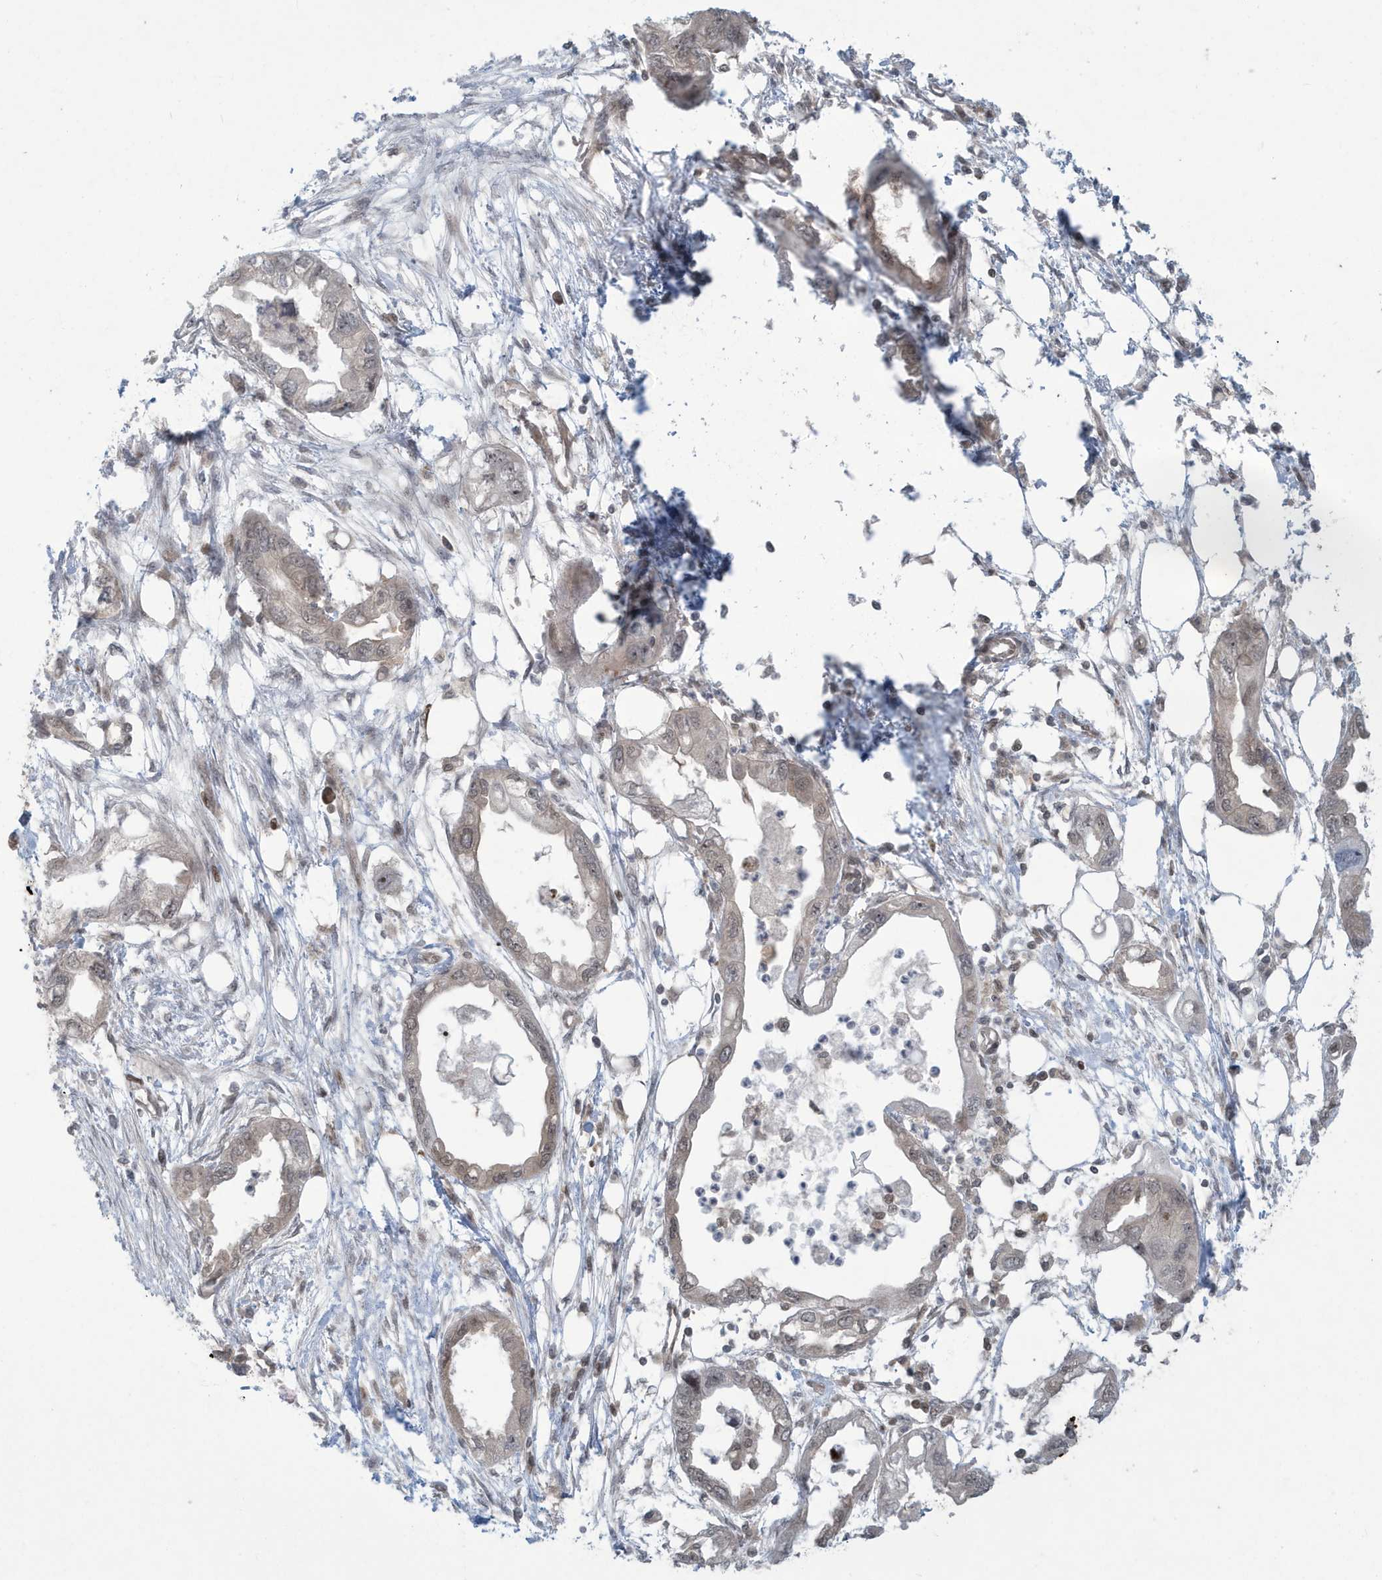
{"staining": {"intensity": "weak", "quantity": "25%-75%", "location": "nuclear"}, "tissue": "endometrial cancer", "cell_type": "Tumor cells", "image_type": "cancer", "snomed": [{"axis": "morphology", "description": "Adenocarcinoma, NOS"}, {"axis": "morphology", "description": "Adenocarcinoma, metastatic, NOS"}, {"axis": "topography", "description": "Adipose tissue"}, {"axis": "topography", "description": "Endometrium"}], "caption": "Tumor cells exhibit low levels of weak nuclear positivity in about 25%-75% of cells in endometrial cancer.", "gene": "C1orf52", "patient": {"sex": "female", "age": 67}}